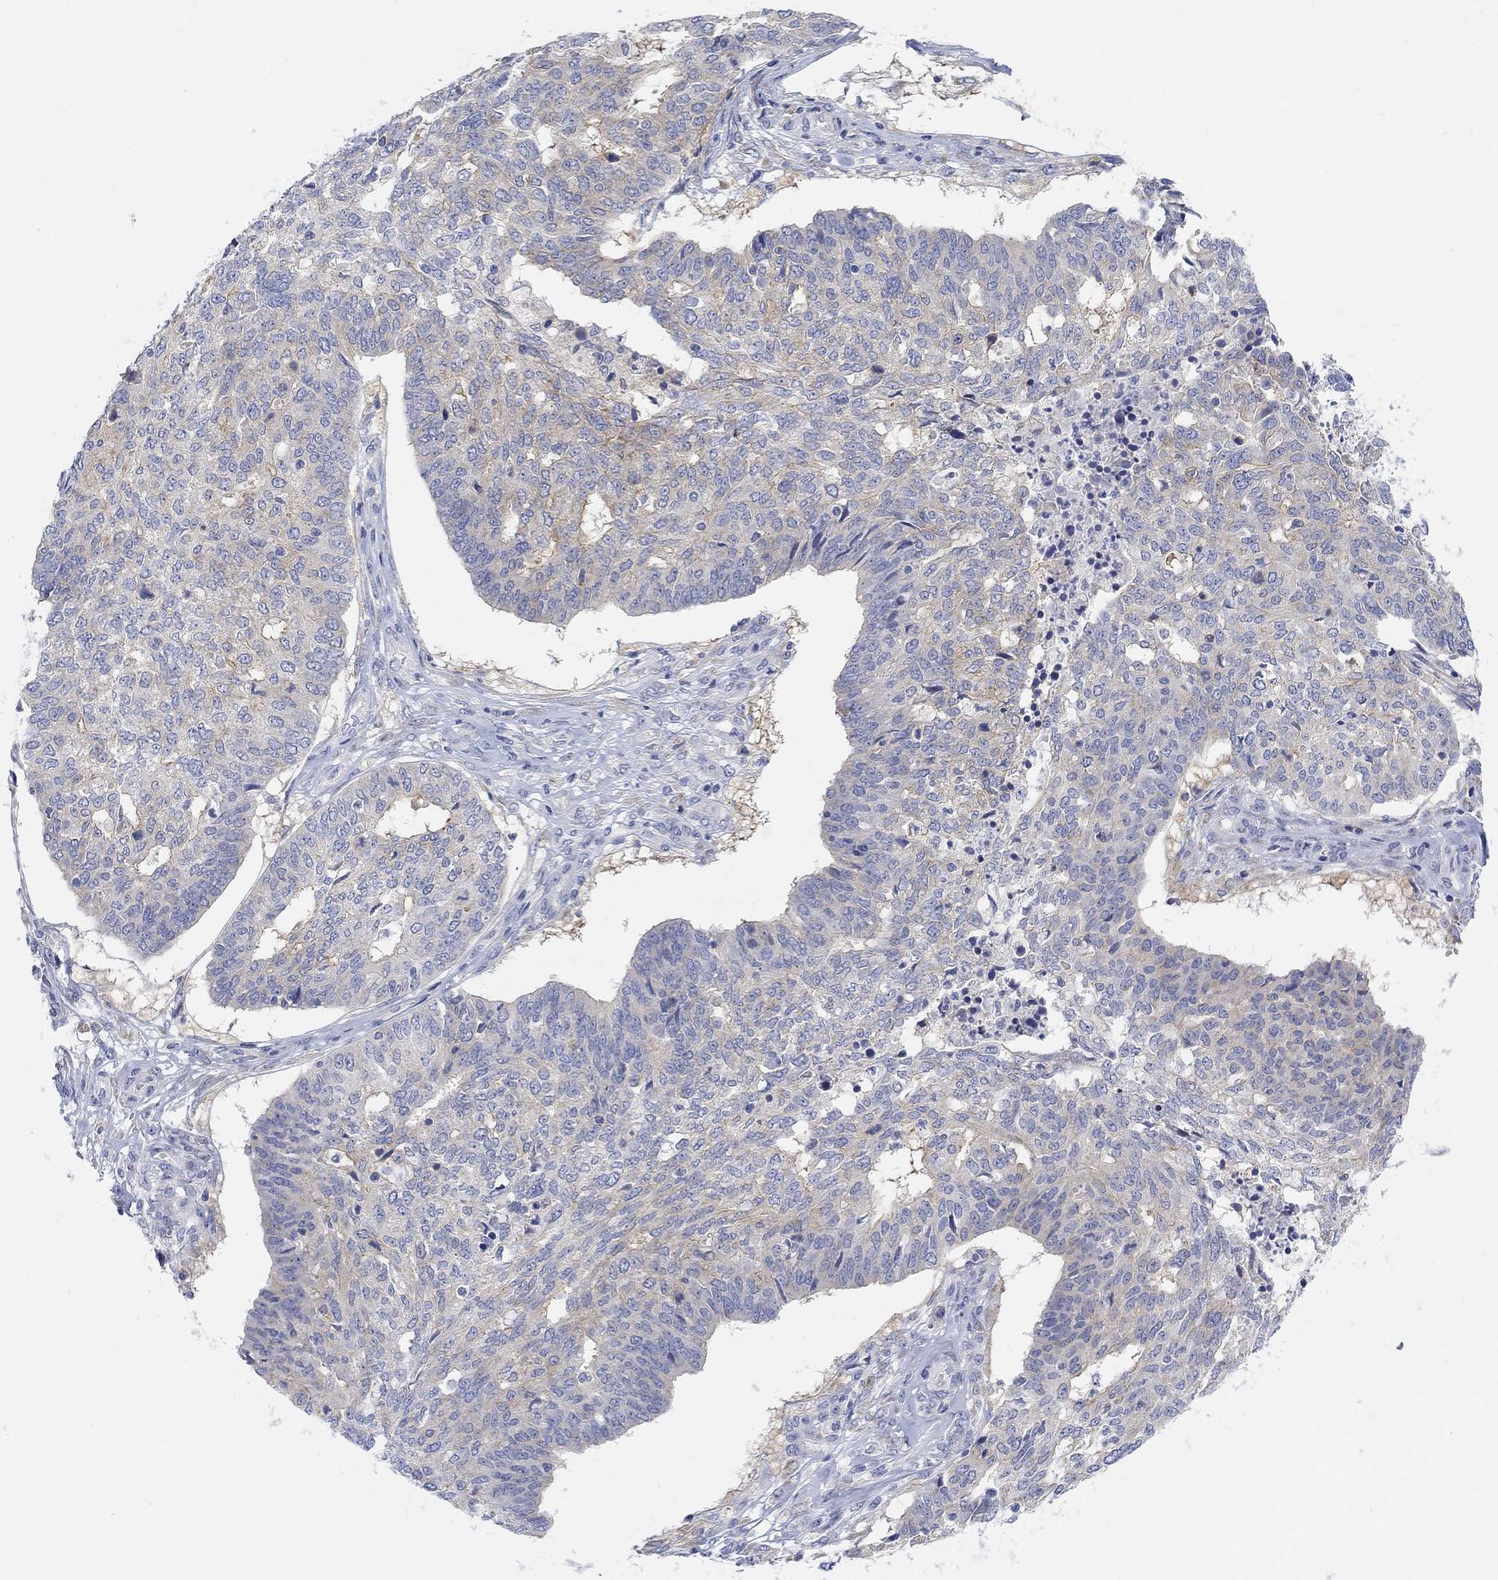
{"staining": {"intensity": "strong", "quantity": "<25%", "location": "cytoplasmic/membranous"}, "tissue": "ovarian cancer", "cell_type": "Tumor cells", "image_type": "cancer", "snomed": [{"axis": "morphology", "description": "Cystadenocarcinoma, serous, NOS"}, {"axis": "topography", "description": "Ovary"}], "caption": "Immunohistochemistry (IHC) photomicrograph of neoplastic tissue: human ovarian cancer (serous cystadenocarcinoma) stained using IHC reveals medium levels of strong protein expression localized specifically in the cytoplasmic/membranous of tumor cells, appearing as a cytoplasmic/membranous brown color.", "gene": "RGS1", "patient": {"sex": "female", "age": 67}}